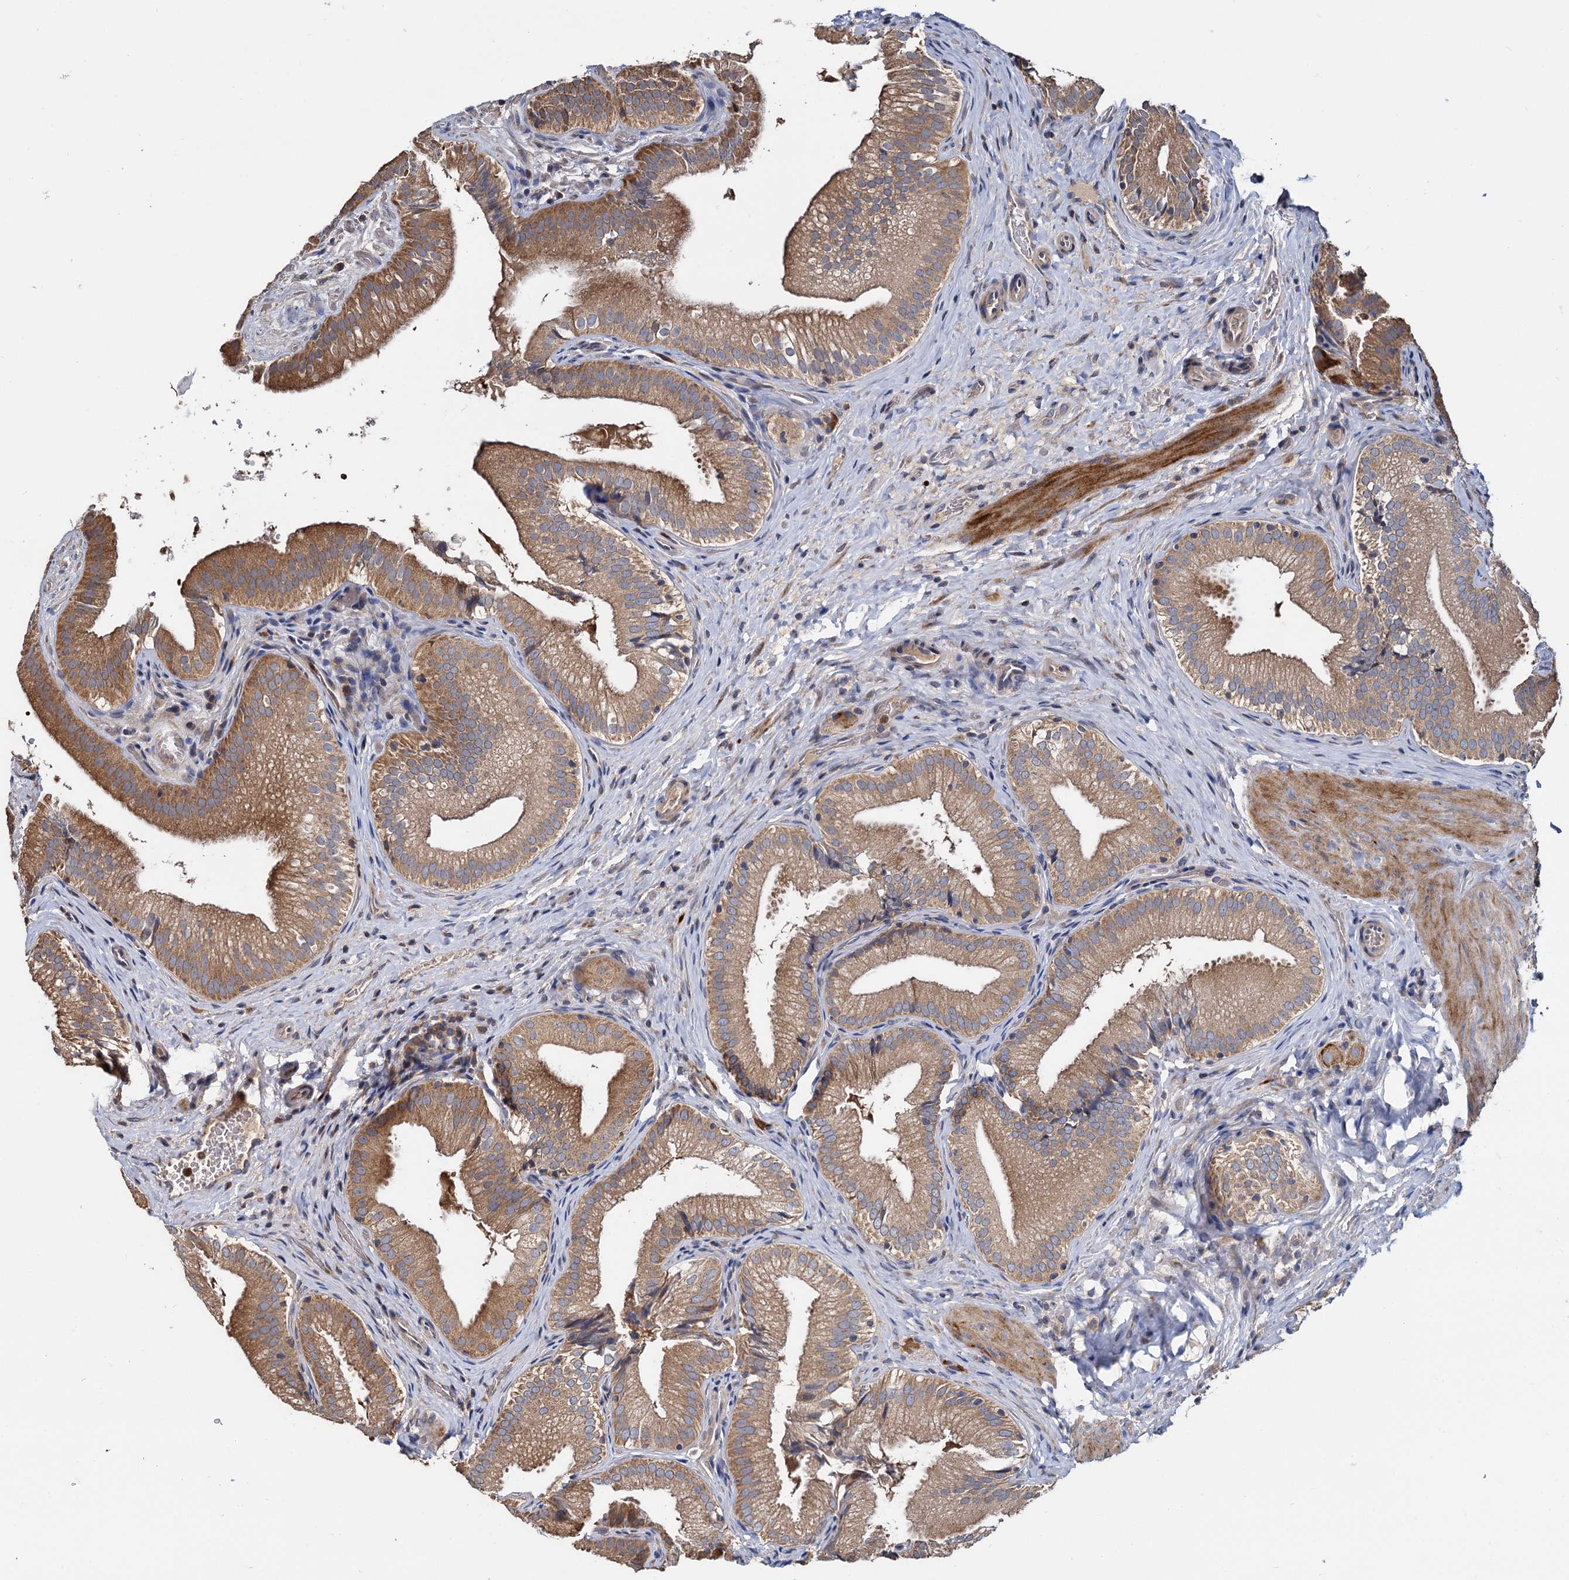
{"staining": {"intensity": "strong", "quantity": ">75%", "location": "cytoplasmic/membranous"}, "tissue": "gallbladder", "cell_type": "Glandular cells", "image_type": "normal", "snomed": [{"axis": "morphology", "description": "Normal tissue, NOS"}, {"axis": "topography", "description": "Gallbladder"}], "caption": "Immunohistochemistry (IHC) staining of unremarkable gallbladder, which shows high levels of strong cytoplasmic/membranous expression in about >75% of glandular cells indicating strong cytoplasmic/membranous protein expression. The staining was performed using DAB (brown) for protein detection and nuclei were counterstained in hematoxylin (blue).", "gene": "CEP192", "patient": {"sex": "female", "age": 30}}